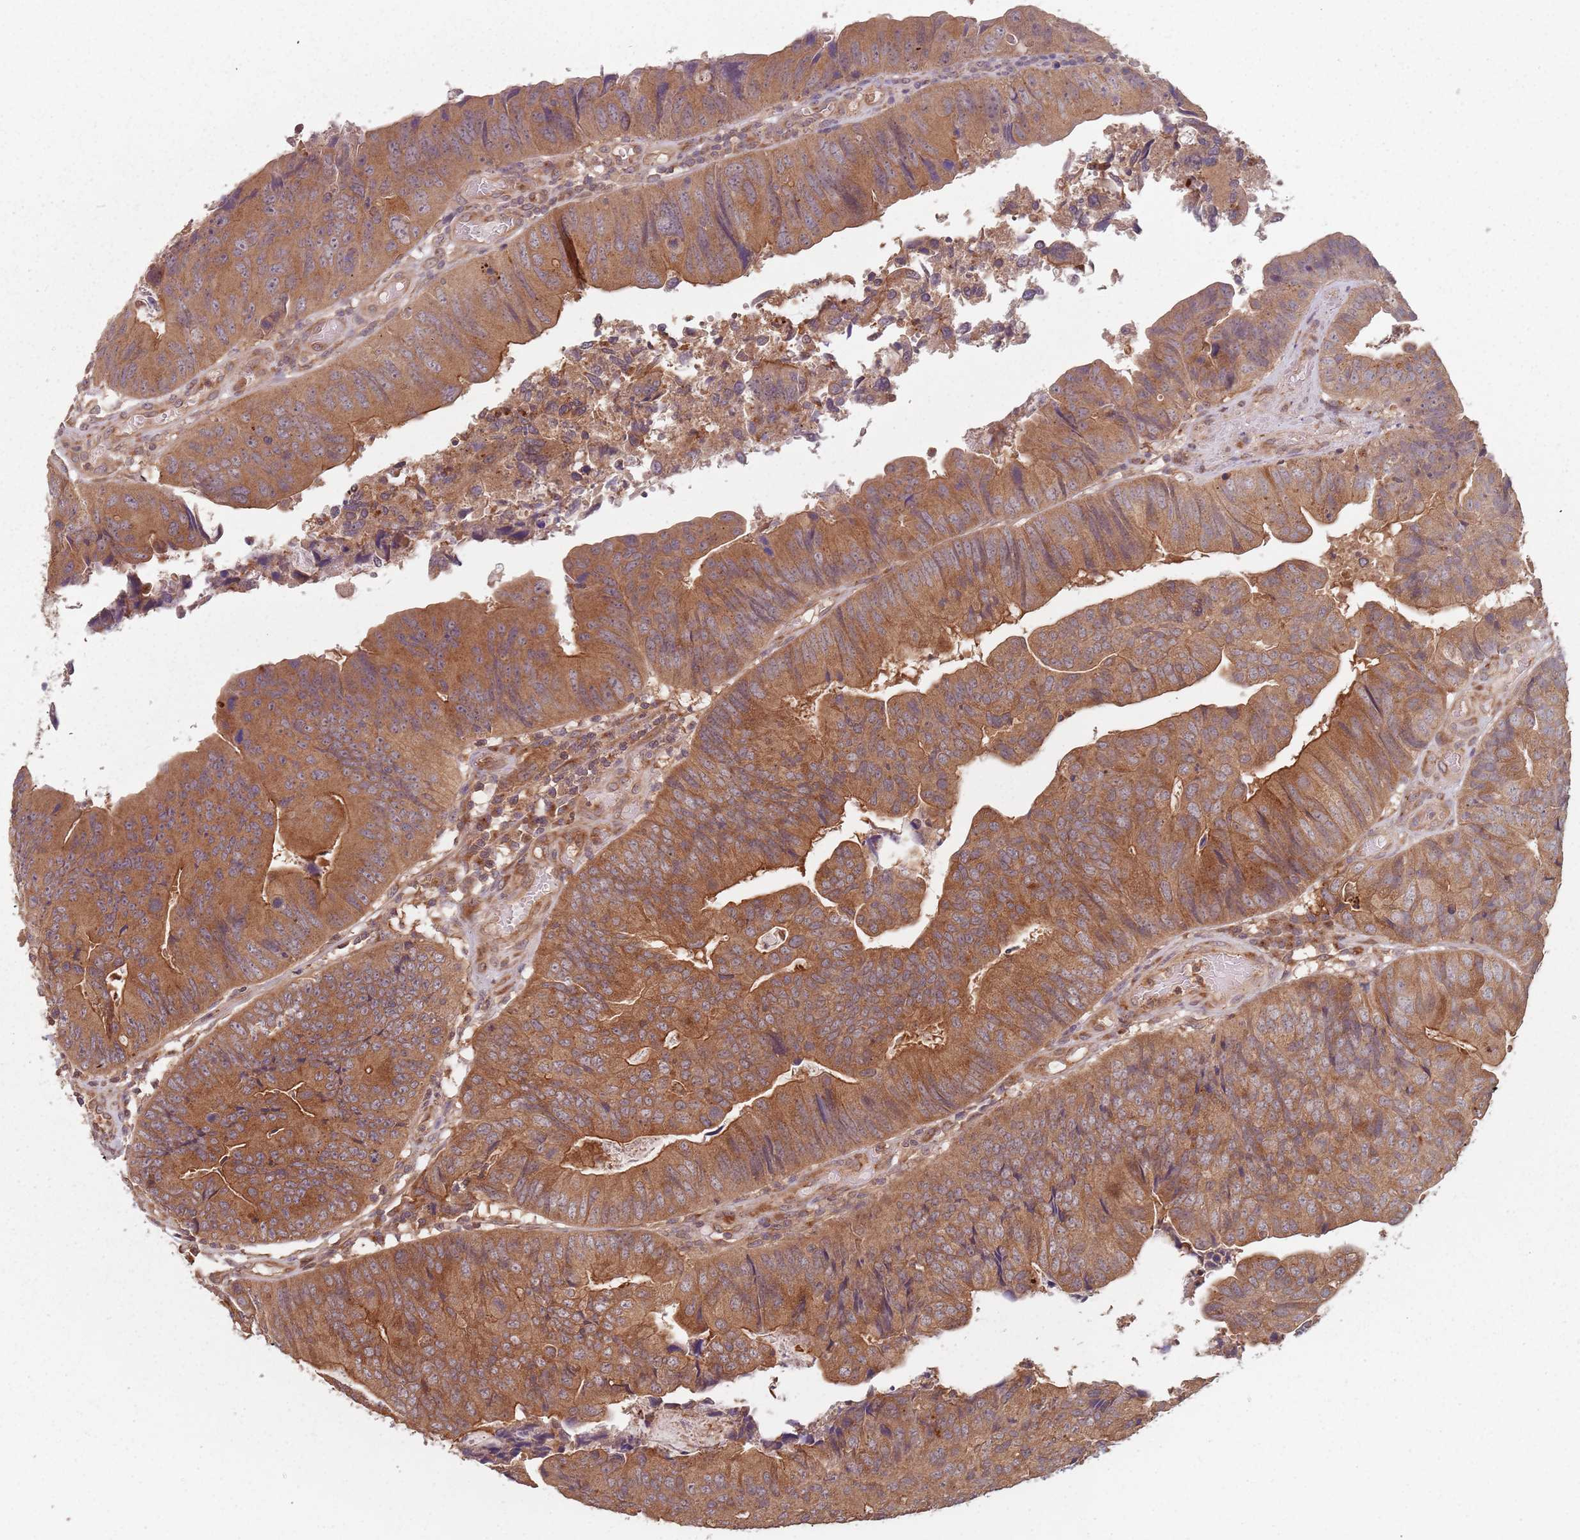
{"staining": {"intensity": "moderate", "quantity": ">75%", "location": "cytoplasmic/membranous"}, "tissue": "colorectal cancer", "cell_type": "Tumor cells", "image_type": "cancer", "snomed": [{"axis": "morphology", "description": "Adenocarcinoma, NOS"}, {"axis": "topography", "description": "Colon"}], "caption": "IHC staining of colorectal adenocarcinoma, which reveals medium levels of moderate cytoplasmic/membranous staining in about >75% of tumor cells indicating moderate cytoplasmic/membranous protein expression. The staining was performed using DAB (3,3'-diaminobenzidine) (brown) for protein detection and nuclei were counterstained in hematoxylin (blue).", "gene": "C3orf14", "patient": {"sex": "female", "age": 67}}